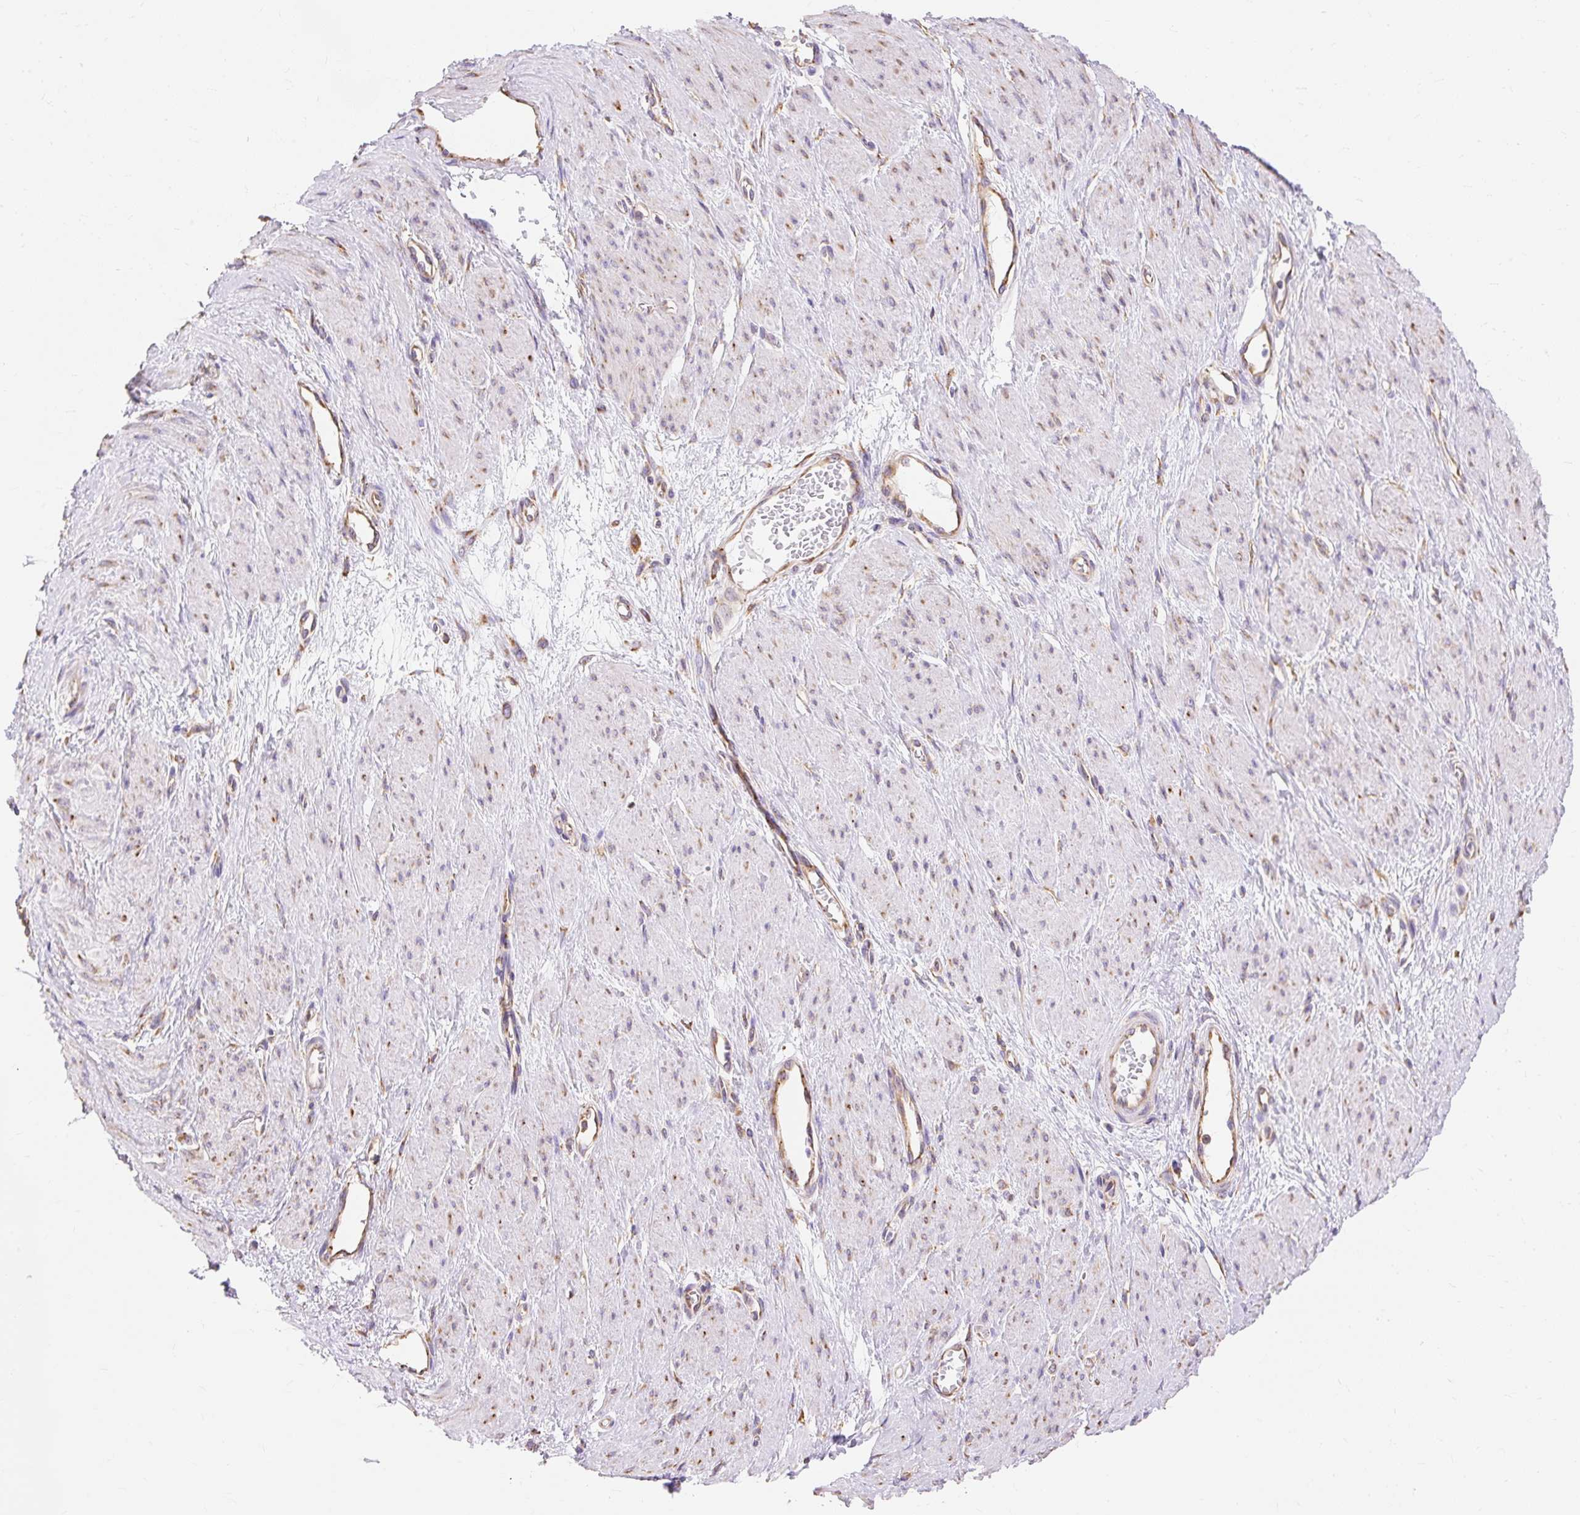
{"staining": {"intensity": "weak", "quantity": "25%-75%", "location": "cytoplasmic/membranous"}, "tissue": "smooth muscle", "cell_type": "Smooth muscle cells", "image_type": "normal", "snomed": [{"axis": "morphology", "description": "Normal tissue, NOS"}, {"axis": "topography", "description": "Smooth muscle"}, {"axis": "topography", "description": "Uterus"}], "caption": "Immunohistochemistry (IHC) (DAB (3,3'-diaminobenzidine)) staining of normal human smooth muscle exhibits weak cytoplasmic/membranous protein staining in about 25%-75% of smooth muscle cells.", "gene": "ENSG00000260836", "patient": {"sex": "female", "age": 39}}